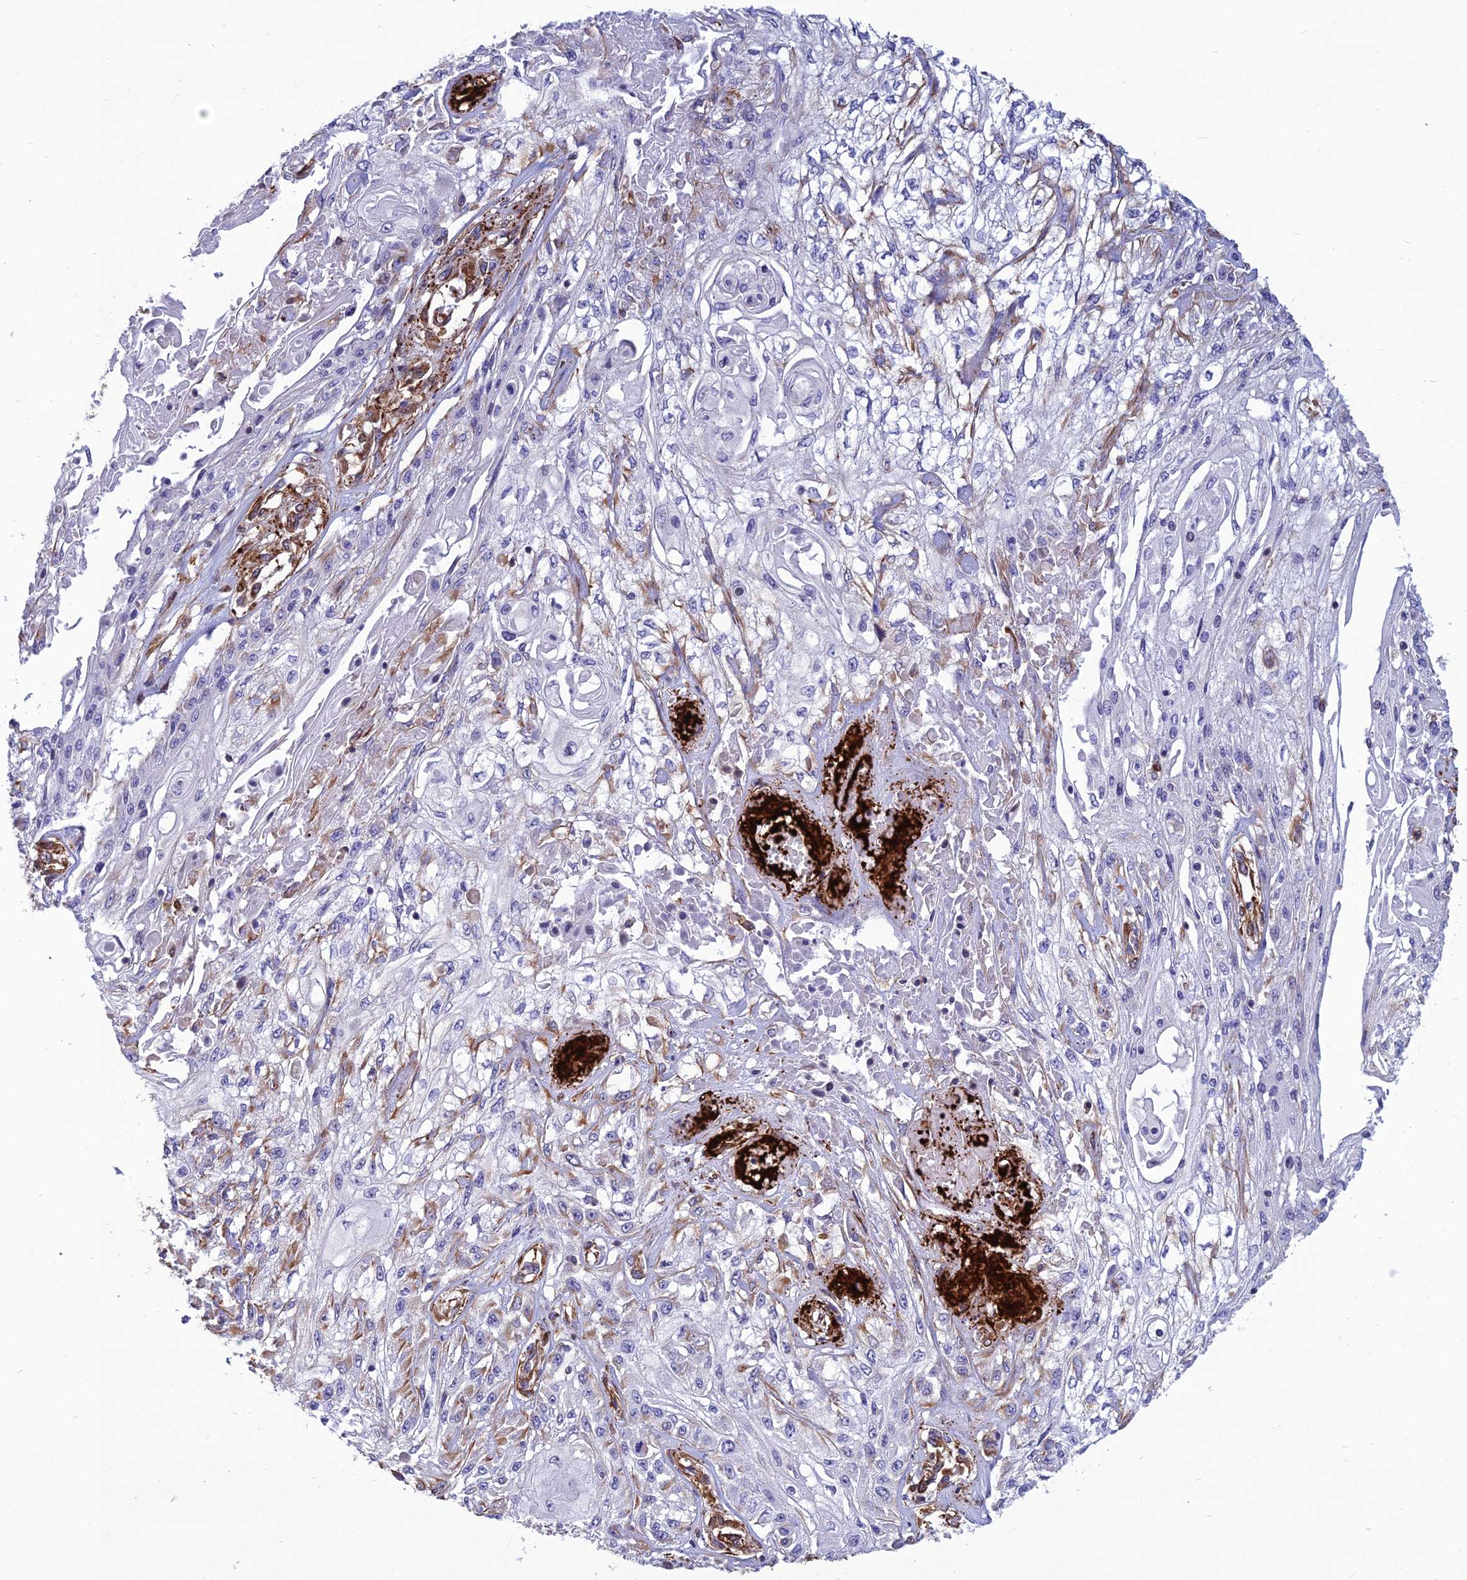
{"staining": {"intensity": "moderate", "quantity": "<25%", "location": "cytoplasmic/membranous"}, "tissue": "skin cancer", "cell_type": "Tumor cells", "image_type": "cancer", "snomed": [{"axis": "morphology", "description": "Squamous cell carcinoma, NOS"}, {"axis": "morphology", "description": "Squamous cell carcinoma, metastatic, NOS"}, {"axis": "topography", "description": "Skin"}, {"axis": "topography", "description": "Lymph node"}], "caption": "High-magnification brightfield microscopy of skin squamous cell carcinoma stained with DAB (brown) and counterstained with hematoxylin (blue). tumor cells exhibit moderate cytoplasmic/membranous staining is seen in about<25% of cells.", "gene": "PSMD11", "patient": {"sex": "male", "age": 75}}